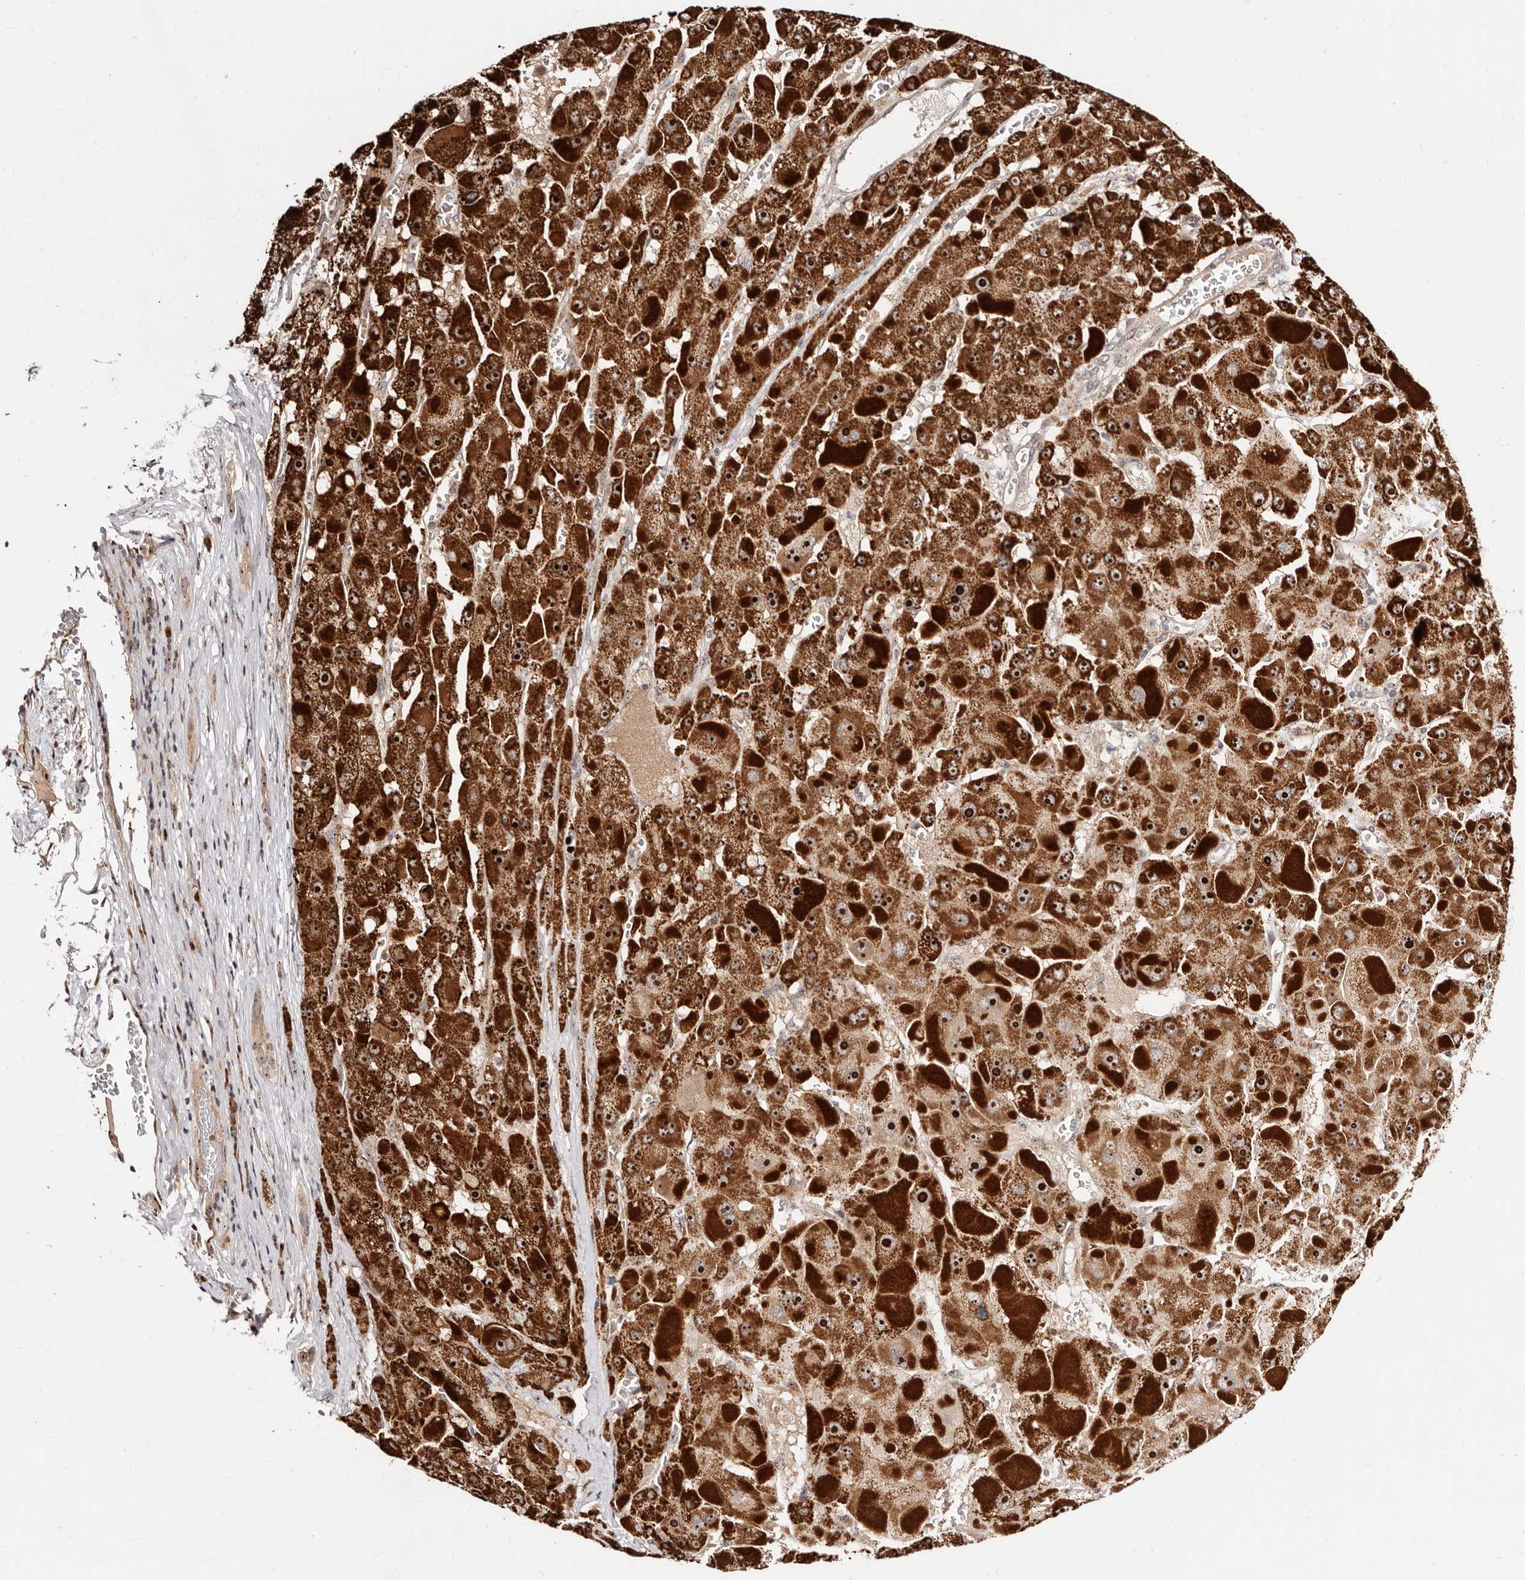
{"staining": {"intensity": "strong", "quantity": ">75%", "location": "cytoplasmic/membranous,nuclear"}, "tissue": "liver cancer", "cell_type": "Tumor cells", "image_type": "cancer", "snomed": [{"axis": "morphology", "description": "Carcinoma, Hepatocellular, NOS"}, {"axis": "topography", "description": "Liver"}], "caption": "A high amount of strong cytoplasmic/membranous and nuclear staining is identified in approximately >75% of tumor cells in liver hepatocellular carcinoma tissue.", "gene": "APOL6", "patient": {"sex": "female", "age": 73}}